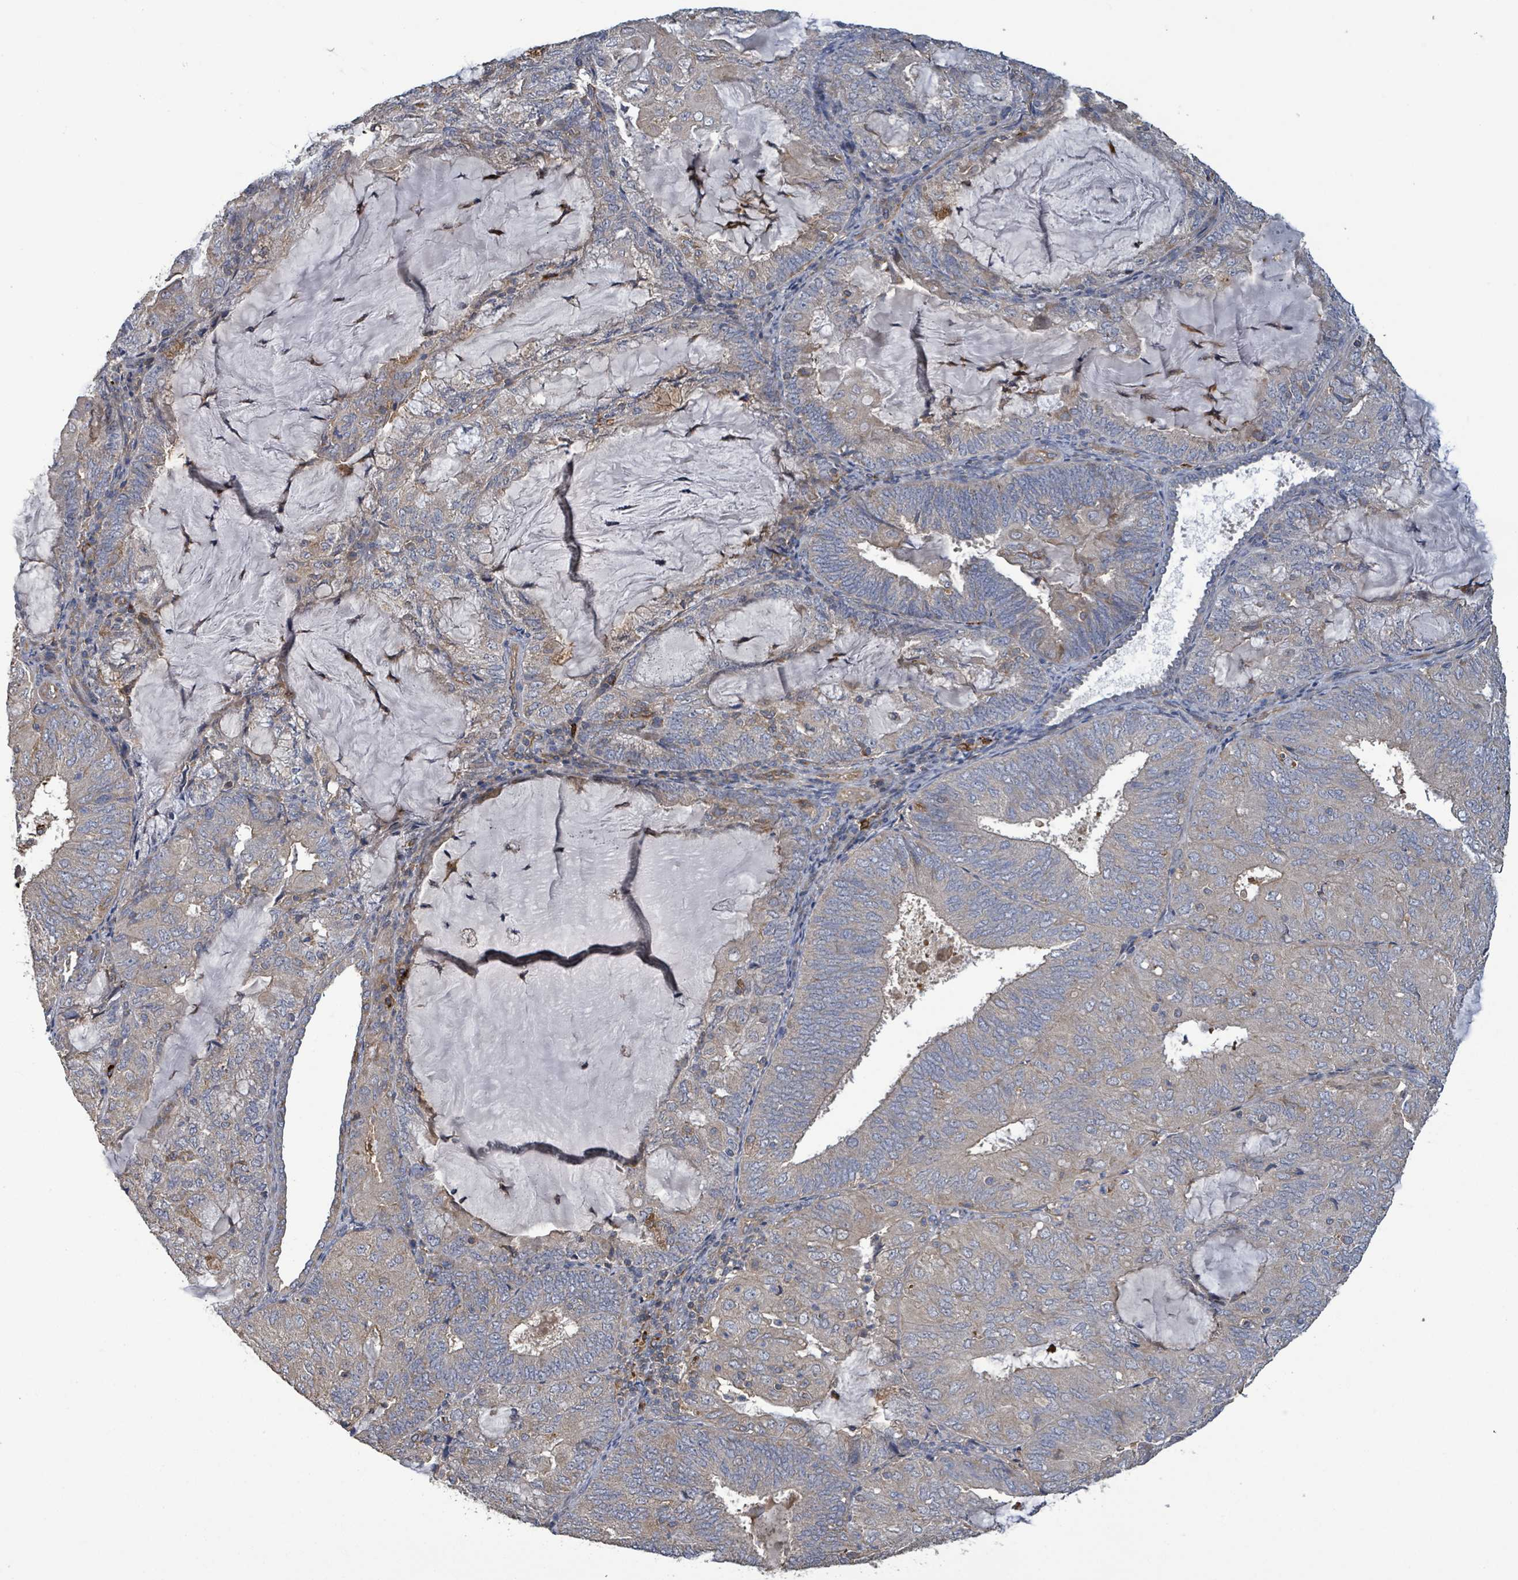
{"staining": {"intensity": "weak", "quantity": "<25%", "location": "cytoplasmic/membranous"}, "tissue": "endometrial cancer", "cell_type": "Tumor cells", "image_type": "cancer", "snomed": [{"axis": "morphology", "description": "Adenocarcinoma, NOS"}, {"axis": "topography", "description": "Endometrium"}], "caption": "DAB immunohistochemical staining of adenocarcinoma (endometrial) reveals no significant staining in tumor cells.", "gene": "PLAAT1", "patient": {"sex": "female", "age": 81}}